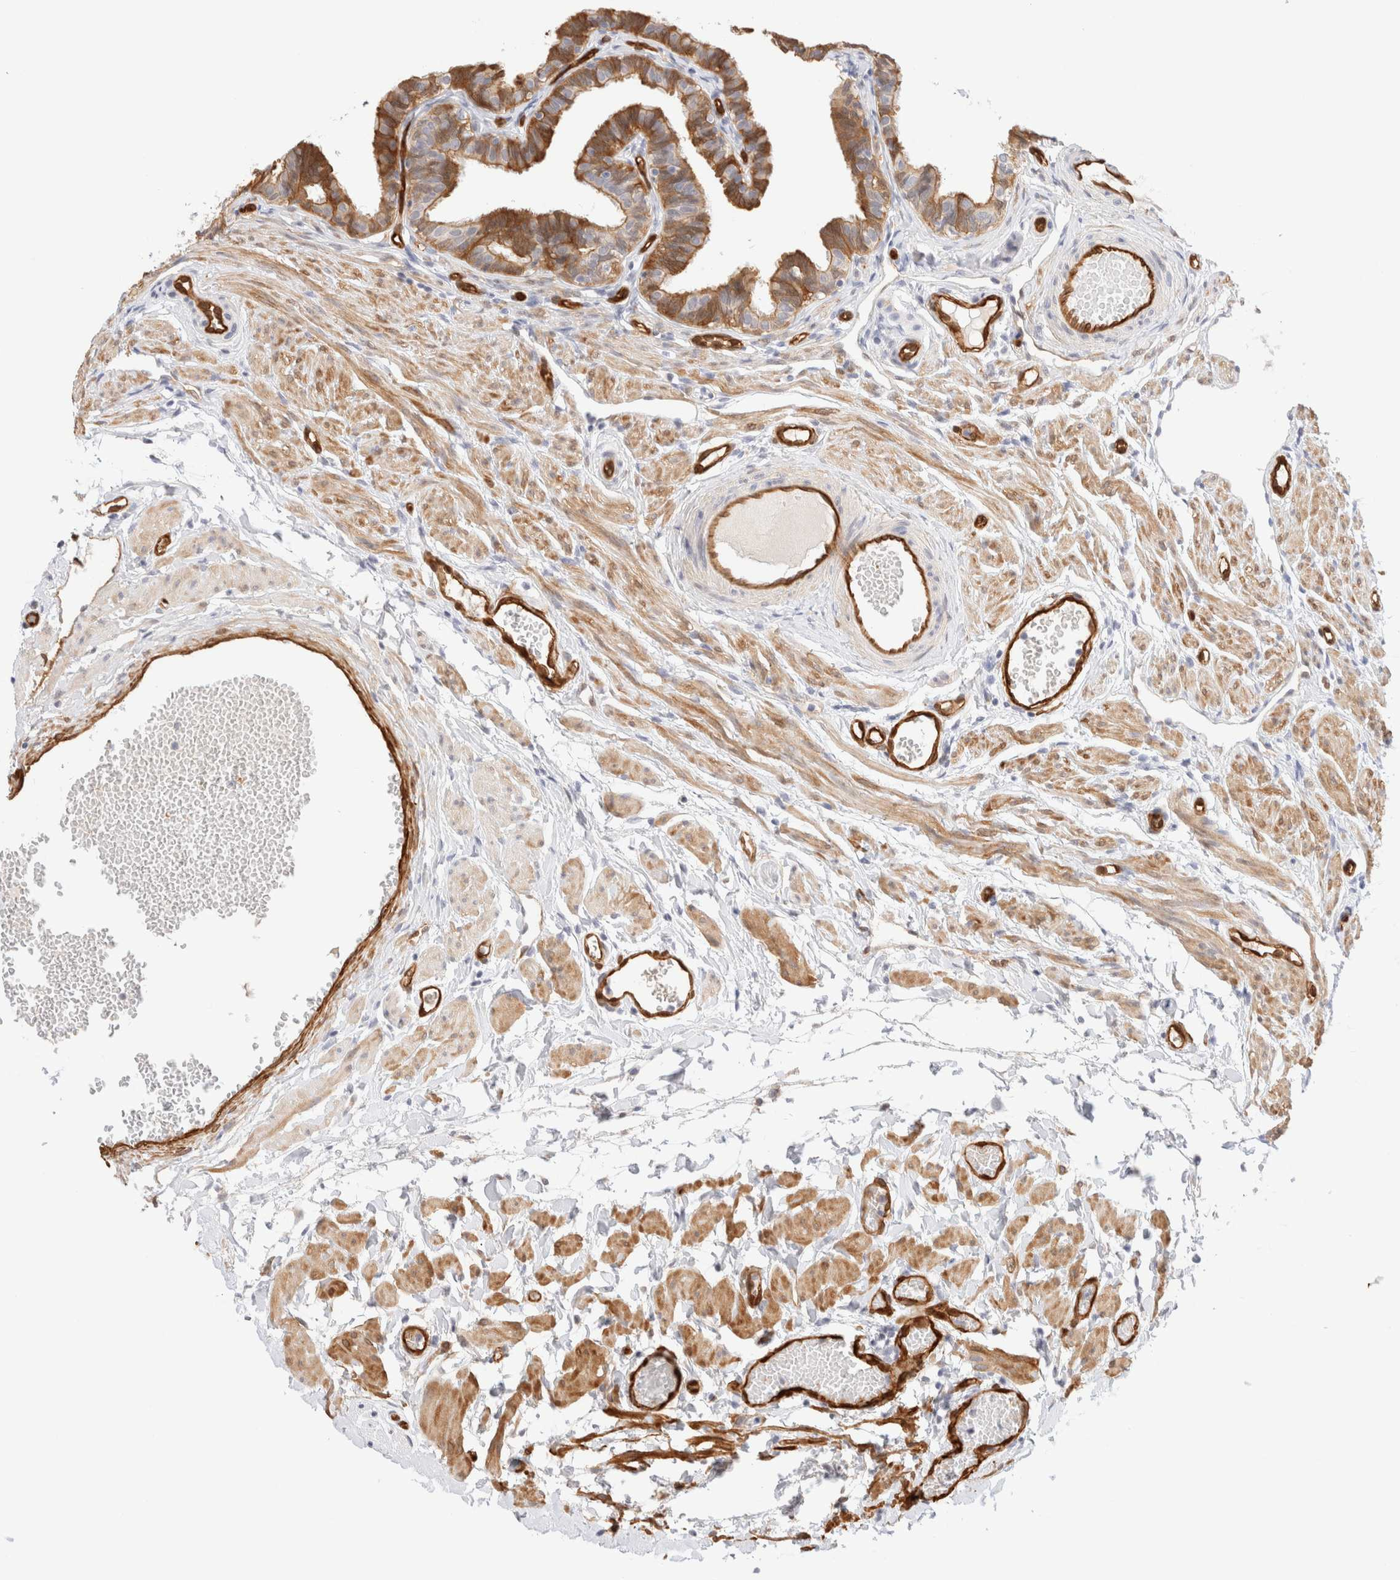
{"staining": {"intensity": "moderate", "quantity": ">75%", "location": "cytoplasmic/membranous"}, "tissue": "fallopian tube", "cell_type": "Glandular cells", "image_type": "normal", "snomed": [{"axis": "morphology", "description": "Normal tissue, NOS"}, {"axis": "topography", "description": "Fallopian tube"}, {"axis": "topography", "description": "Ovary"}], "caption": "A photomicrograph of fallopian tube stained for a protein reveals moderate cytoplasmic/membranous brown staining in glandular cells. (Brightfield microscopy of DAB IHC at high magnification).", "gene": "LMCD1", "patient": {"sex": "female", "age": 23}}